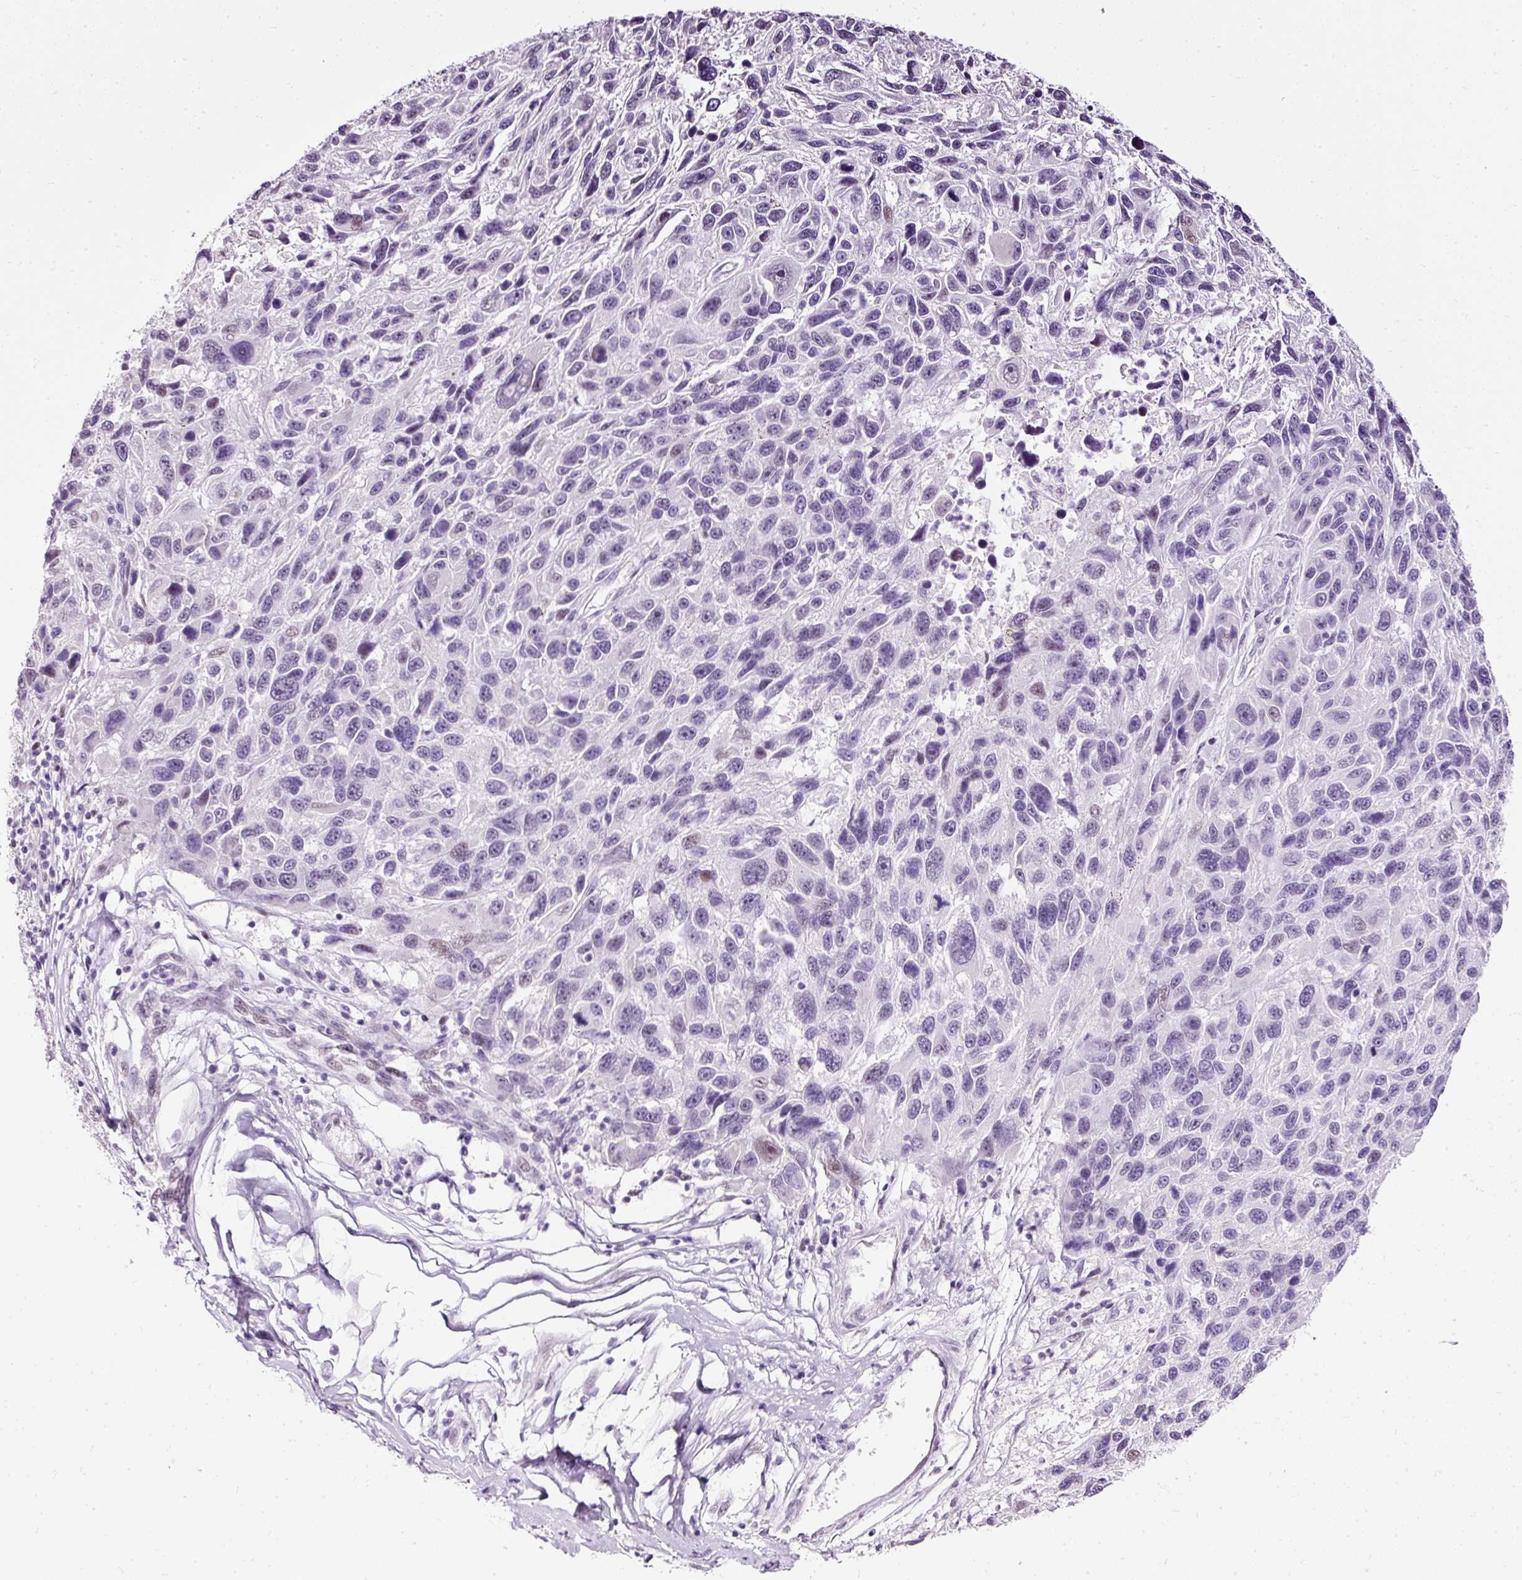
{"staining": {"intensity": "weak", "quantity": "<25%", "location": "nuclear"}, "tissue": "melanoma", "cell_type": "Tumor cells", "image_type": "cancer", "snomed": [{"axis": "morphology", "description": "Malignant melanoma, NOS"}, {"axis": "topography", "description": "Skin"}], "caption": "Immunohistochemical staining of malignant melanoma shows no significant positivity in tumor cells.", "gene": "PDE6B", "patient": {"sex": "male", "age": 53}}